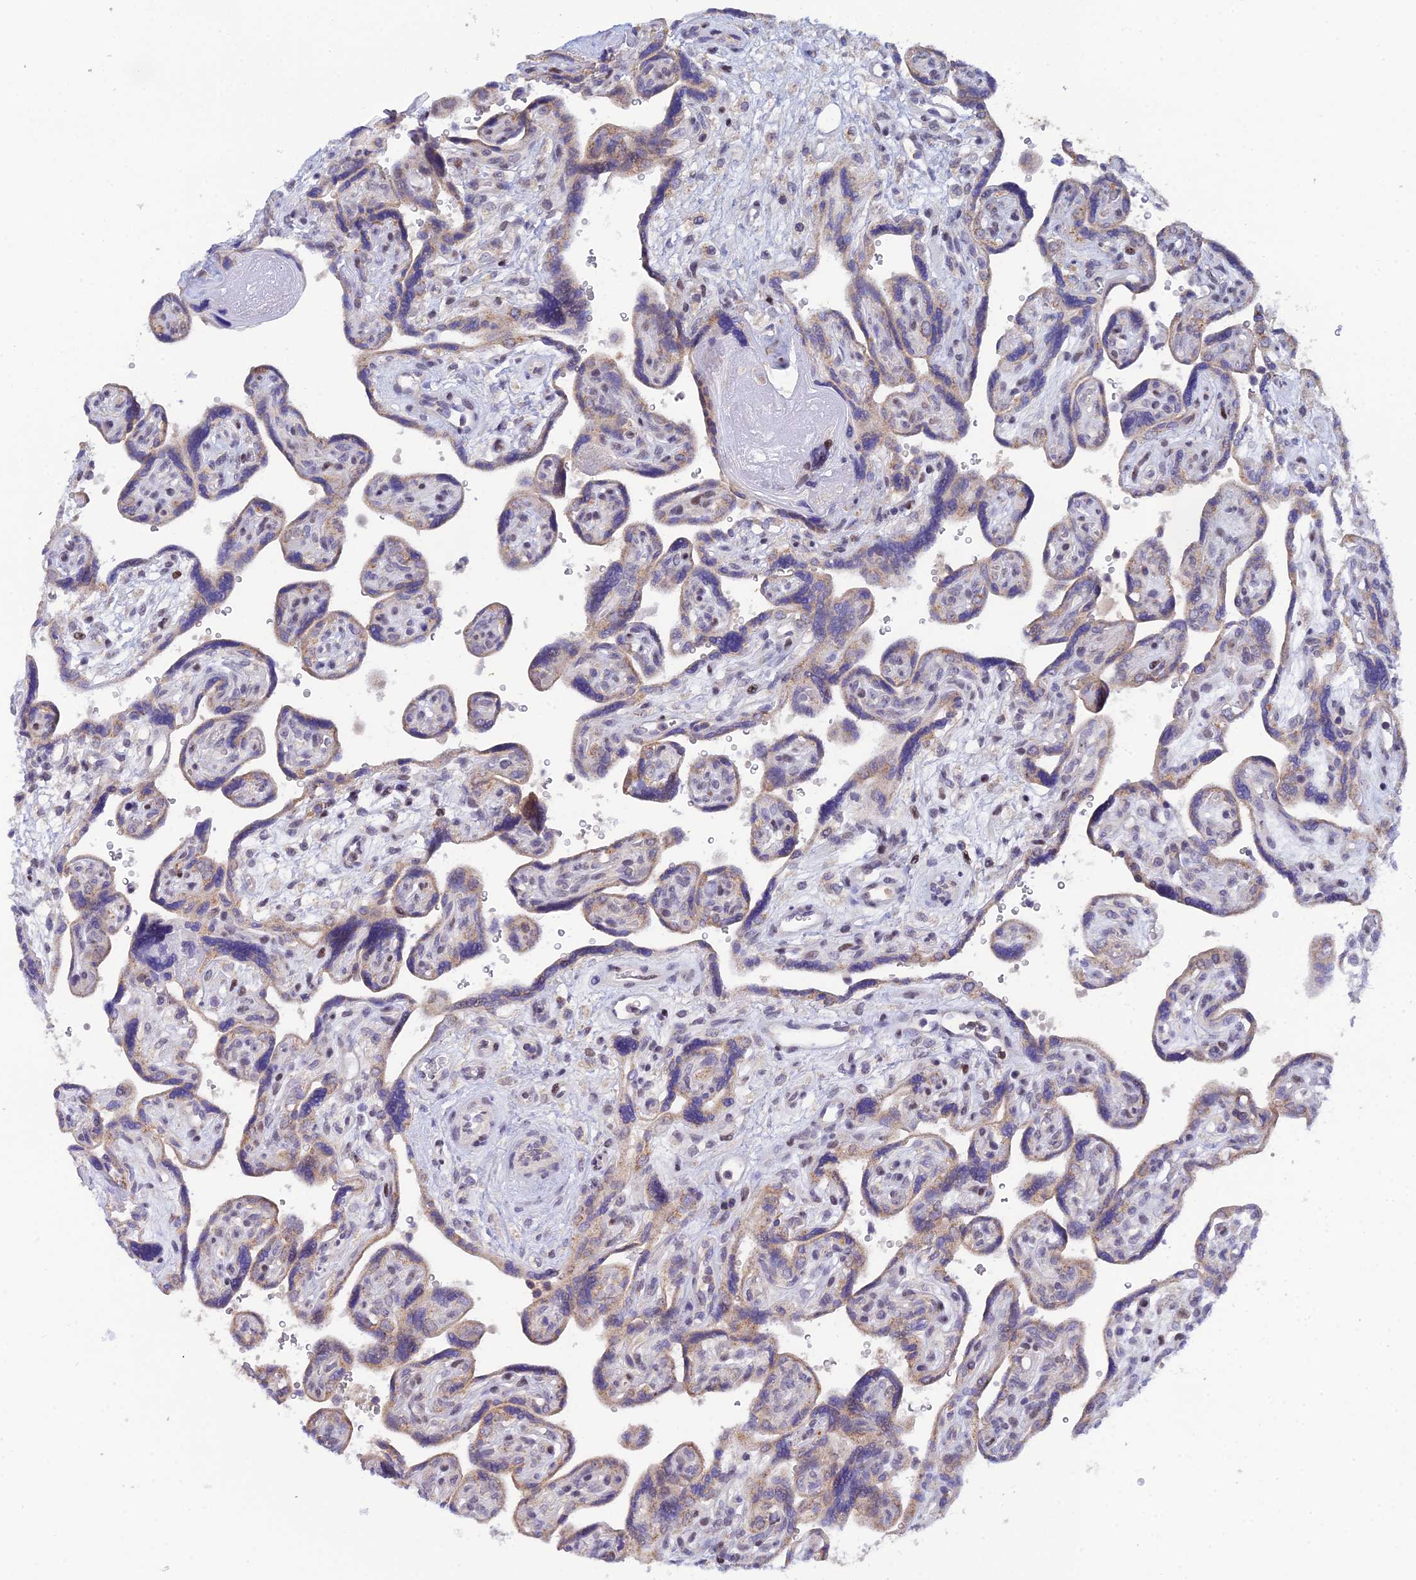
{"staining": {"intensity": "weak", "quantity": "25%-75%", "location": "cytoplasmic/membranous"}, "tissue": "placenta", "cell_type": "Decidual cells", "image_type": "normal", "snomed": [{"axis": "morphology", "description": "Normal tissue, NOS"}, {"axis": "topography", "description": "Placenta"}], "caption": "A micrograph of placenta stained for a protein exhibits weak cytoplasmic/membranous brown staining in decidual cells. (DAB (3,3'-diaminobenzidine) = brown stain, brightfield microscopy at high magnification).", "gene": "ELOA2", "patient": {"sex": "female", "age": 39}}